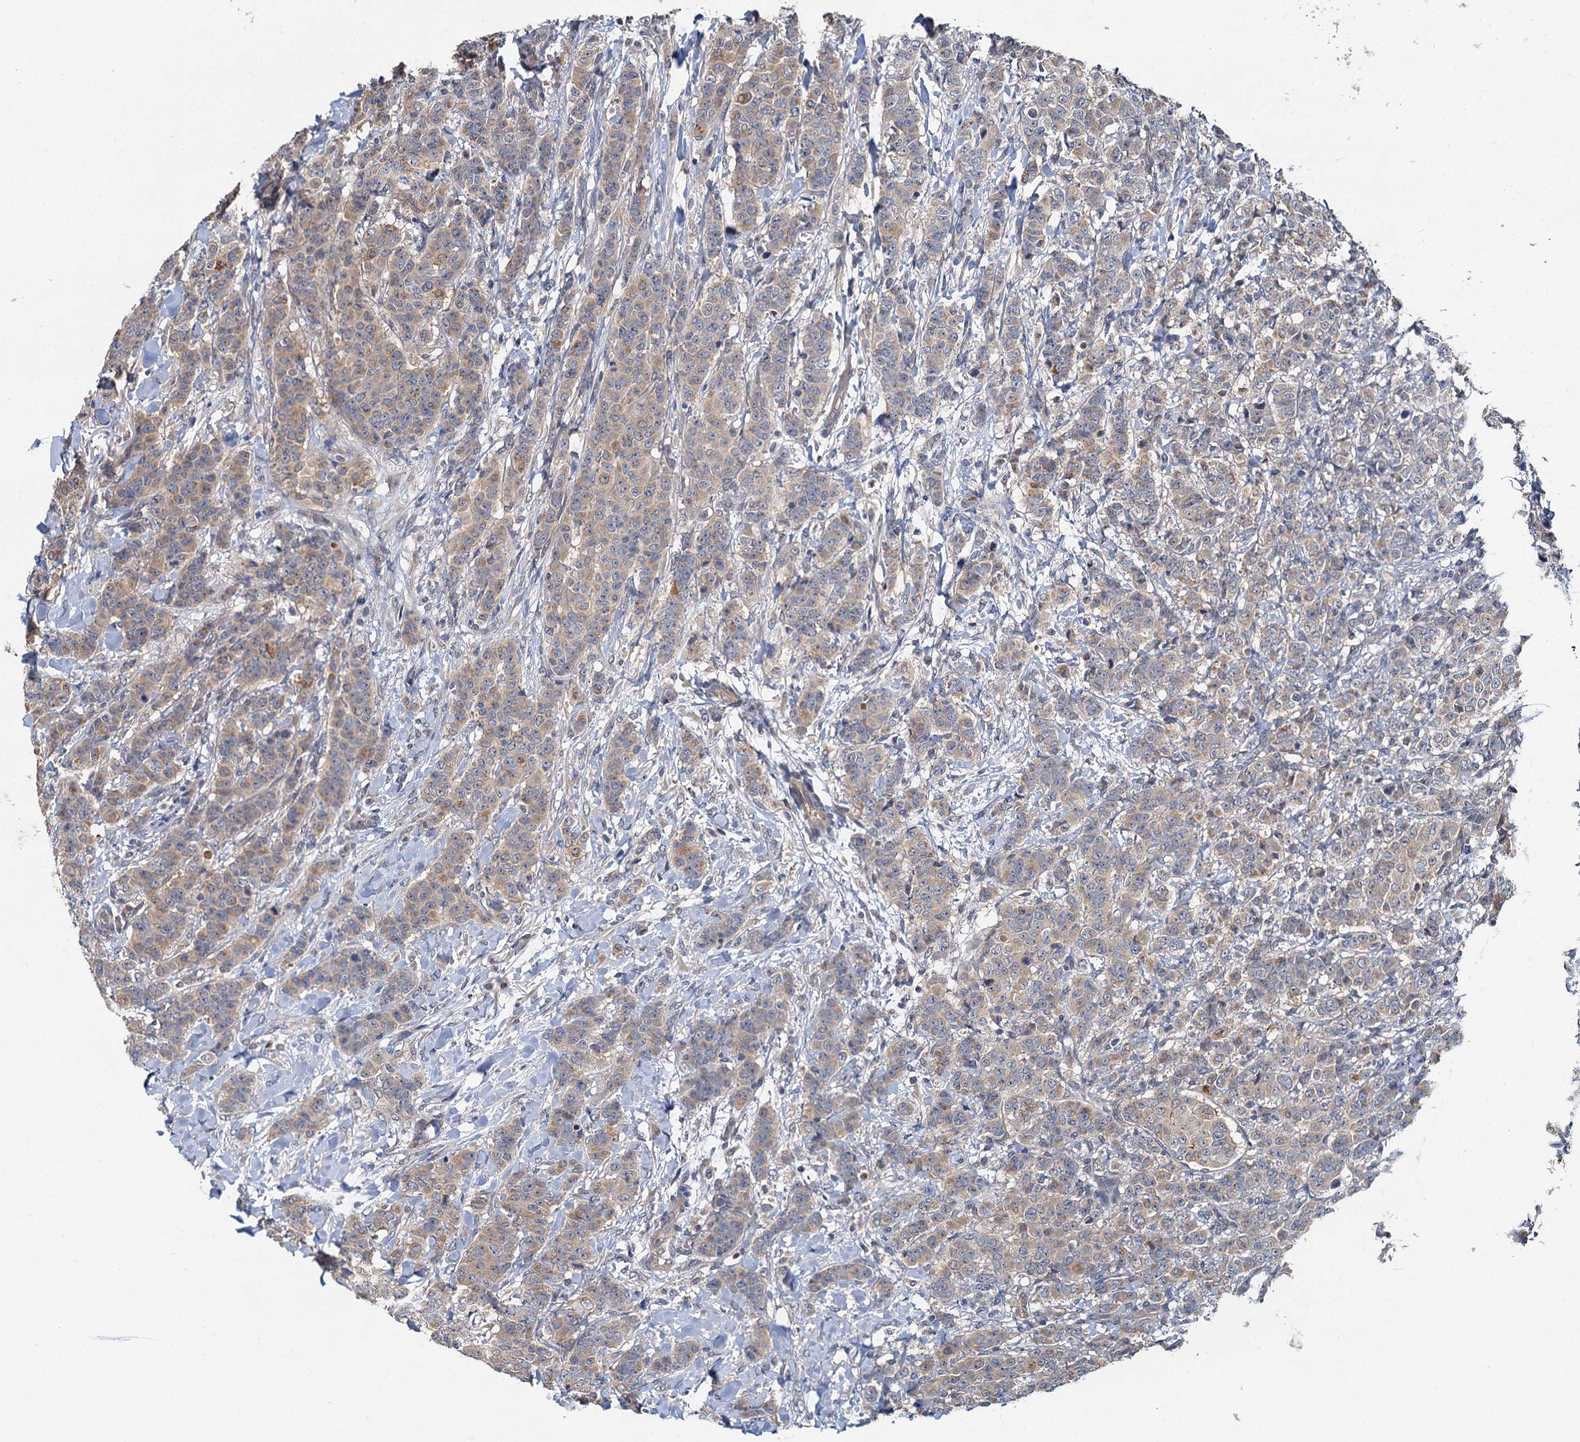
{"staining": {"intensity": "moderate", "quantity": ">75%", "location": "cytoplasmic/membranous"}, "tissue": "breast cancer", "cell_type": "Tumor cells", "image_type": "cancer", "snomed": [{"axis": "morphology", "description": "Duct carcinoma"}, {"axis": "topography", "description": "Breast"}], "caption": "Breast cancer (invasive ductal carcinoma) was stained to show a protein in brown. There is medium levels of moderate cytoplasmic/membranous staining in approximately >75% of tumor cells. Nuclei are stained in blue.", "gene": "ZNF324", "patient": {"sex": "female", "age": 40}}